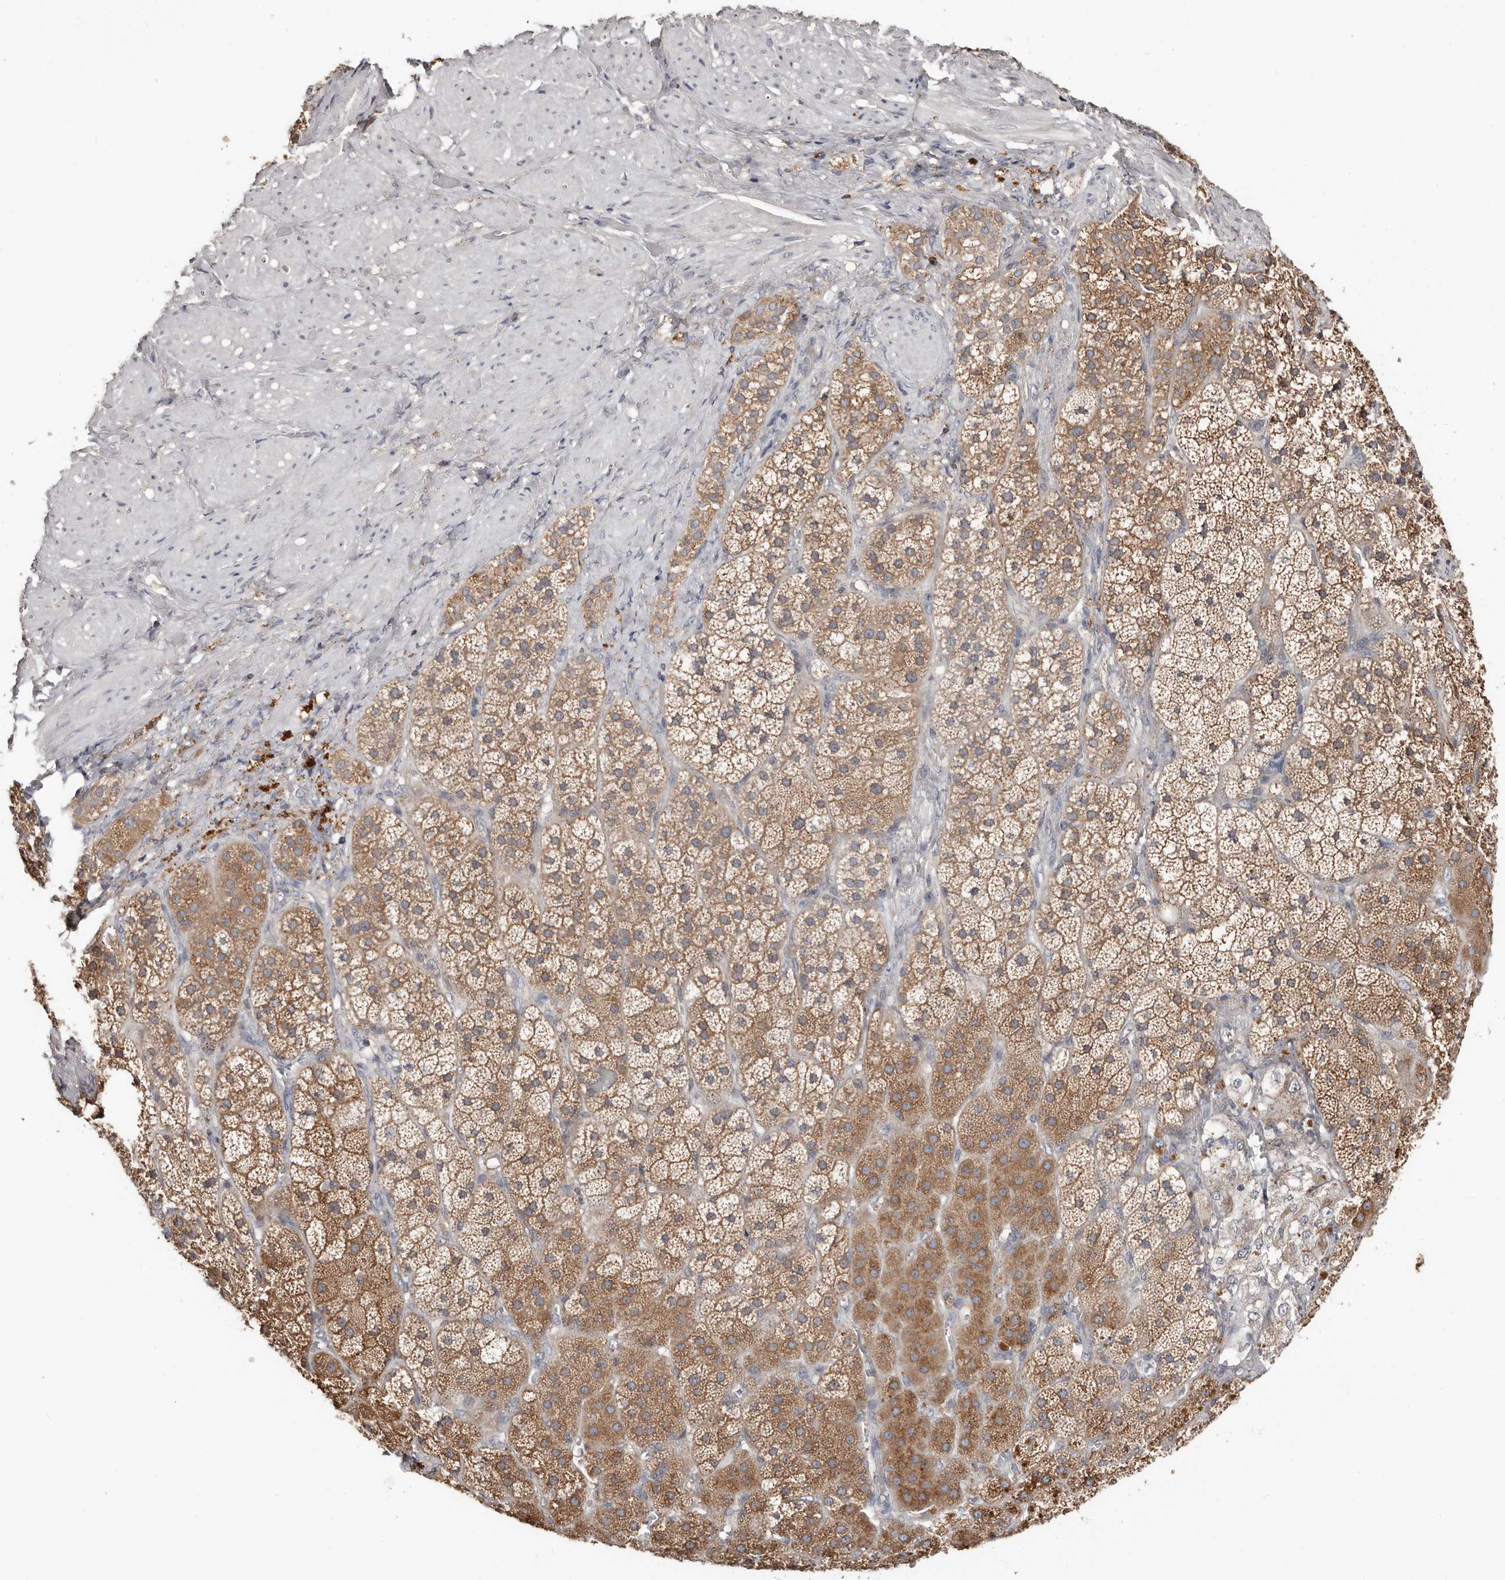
{"staining": {"intensity": "moderate", "quantity": ">75%", "location": "cytoplasmic/membranous"}, "tissue": "adrenal gland", "cell_type": "Glandular cells", "image_type": "normal", "snomed": [{"axis": "morphology", "description": "Normal tissue, NOS"}, {"axis": "topography", "description": "Adrenal gland"}], "caption": "IHC of normal adrenal gland exhibits medium levels of moderate cytoplasmic/membranous positivity in about >75% of glandular cells.", "gene": "SLC39A2", "patient": {"sex": "male", "age": 57}}